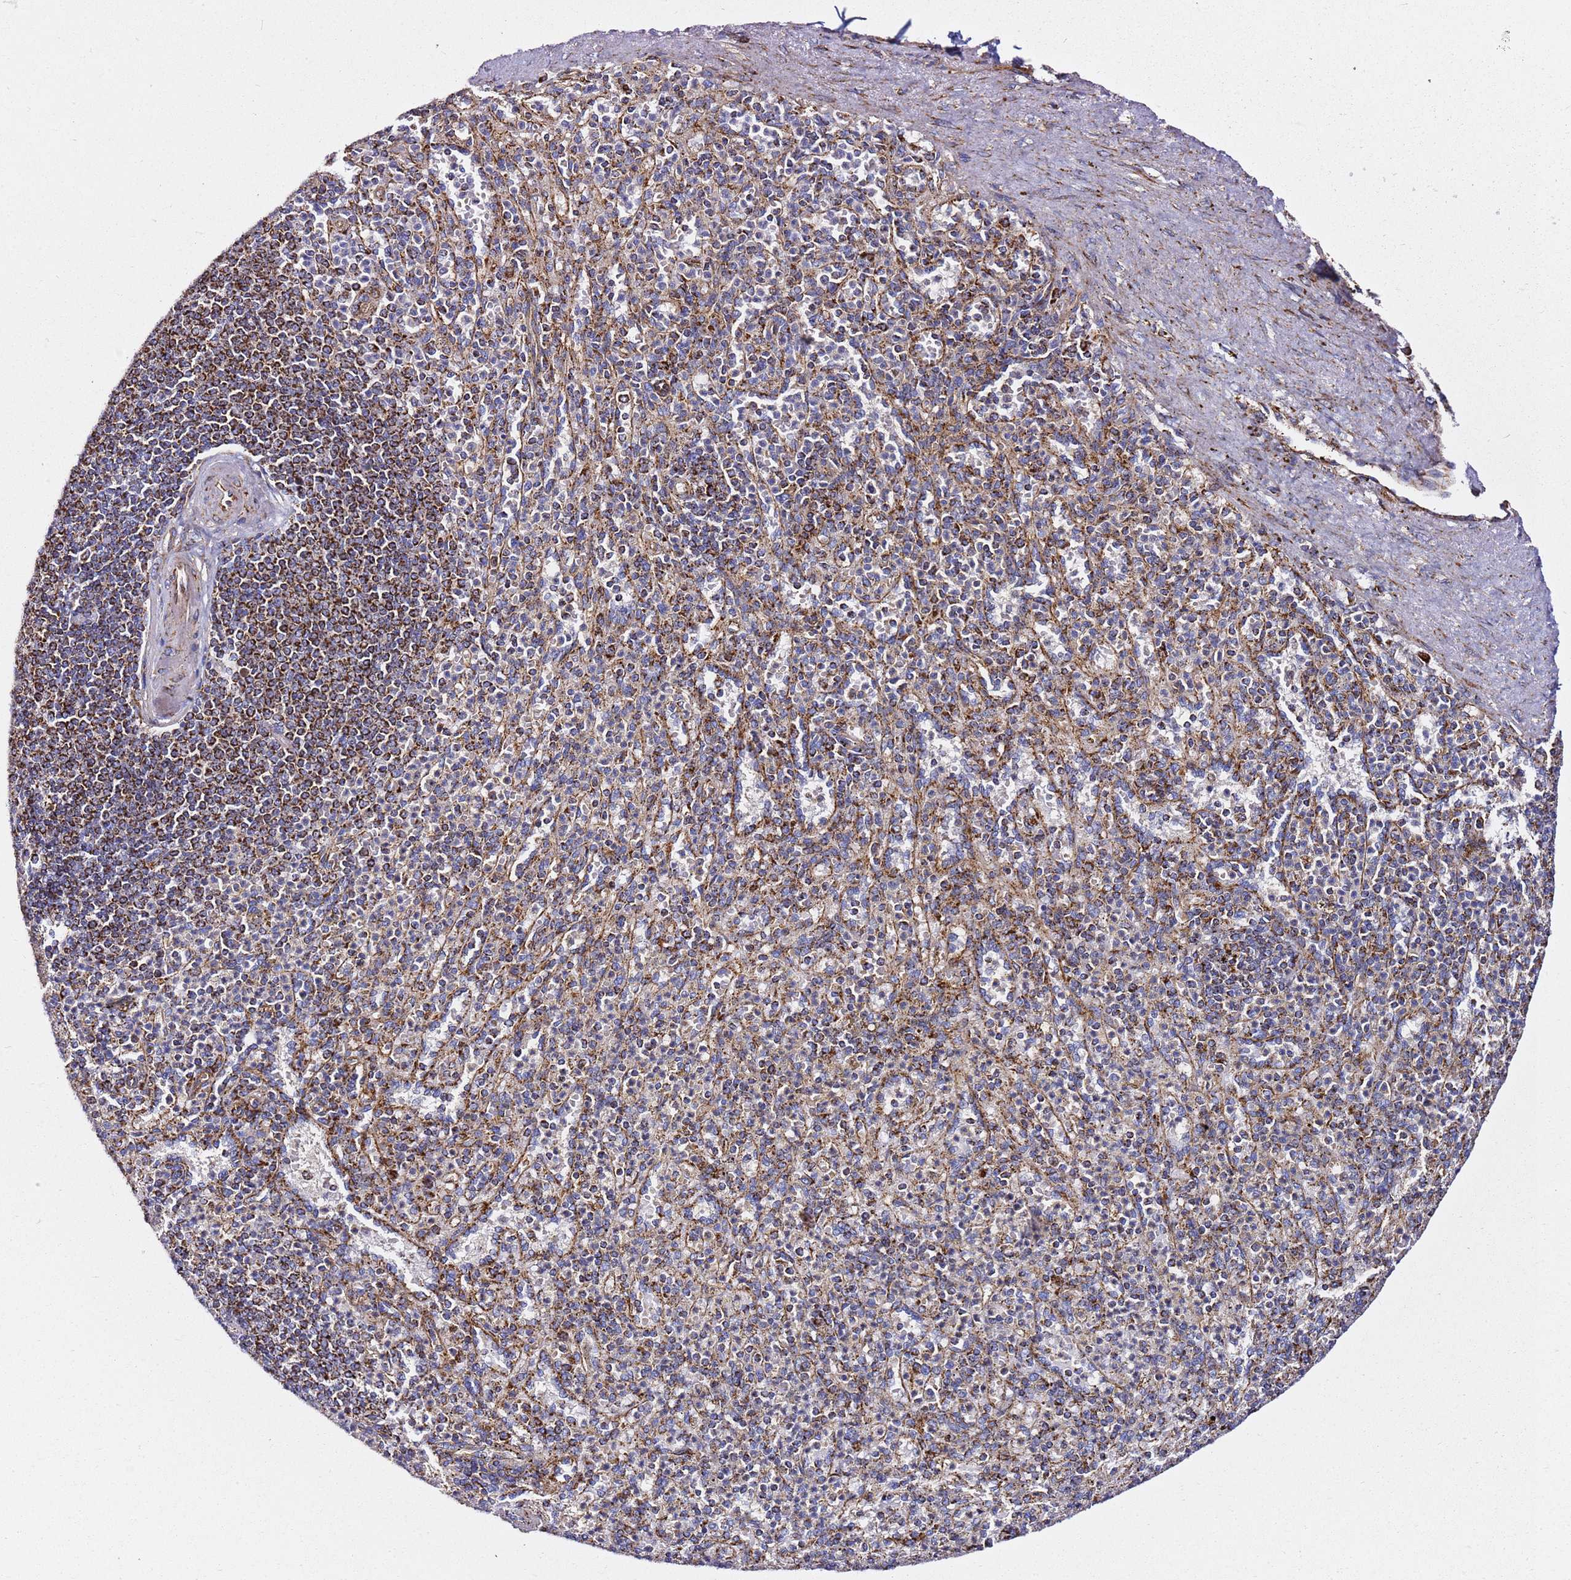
{"staining": {"intensity": "moderate", "quantity": "25%-75%", "location": "cytoplasmic/membranous"}, "tissue": "spleen", "cell_type": "Cells in red pulp", "image_type": "normal", "snomed": [{"axis": "morphology", "description": "Normal tissue, NOS"}, {"axis": "topography", "description": "Spleen"}], "caption": "This photomicrograph demonstrates unremarkable spleen stained with IHC to label a protein in brown. The cytoplasmic/membranous of cells in red pulp show moderate positivity for the protein. Nuclei are counter-stained blue.", "gene": "NDUFA3", "patient": {"sex": "female", "age": 74}}